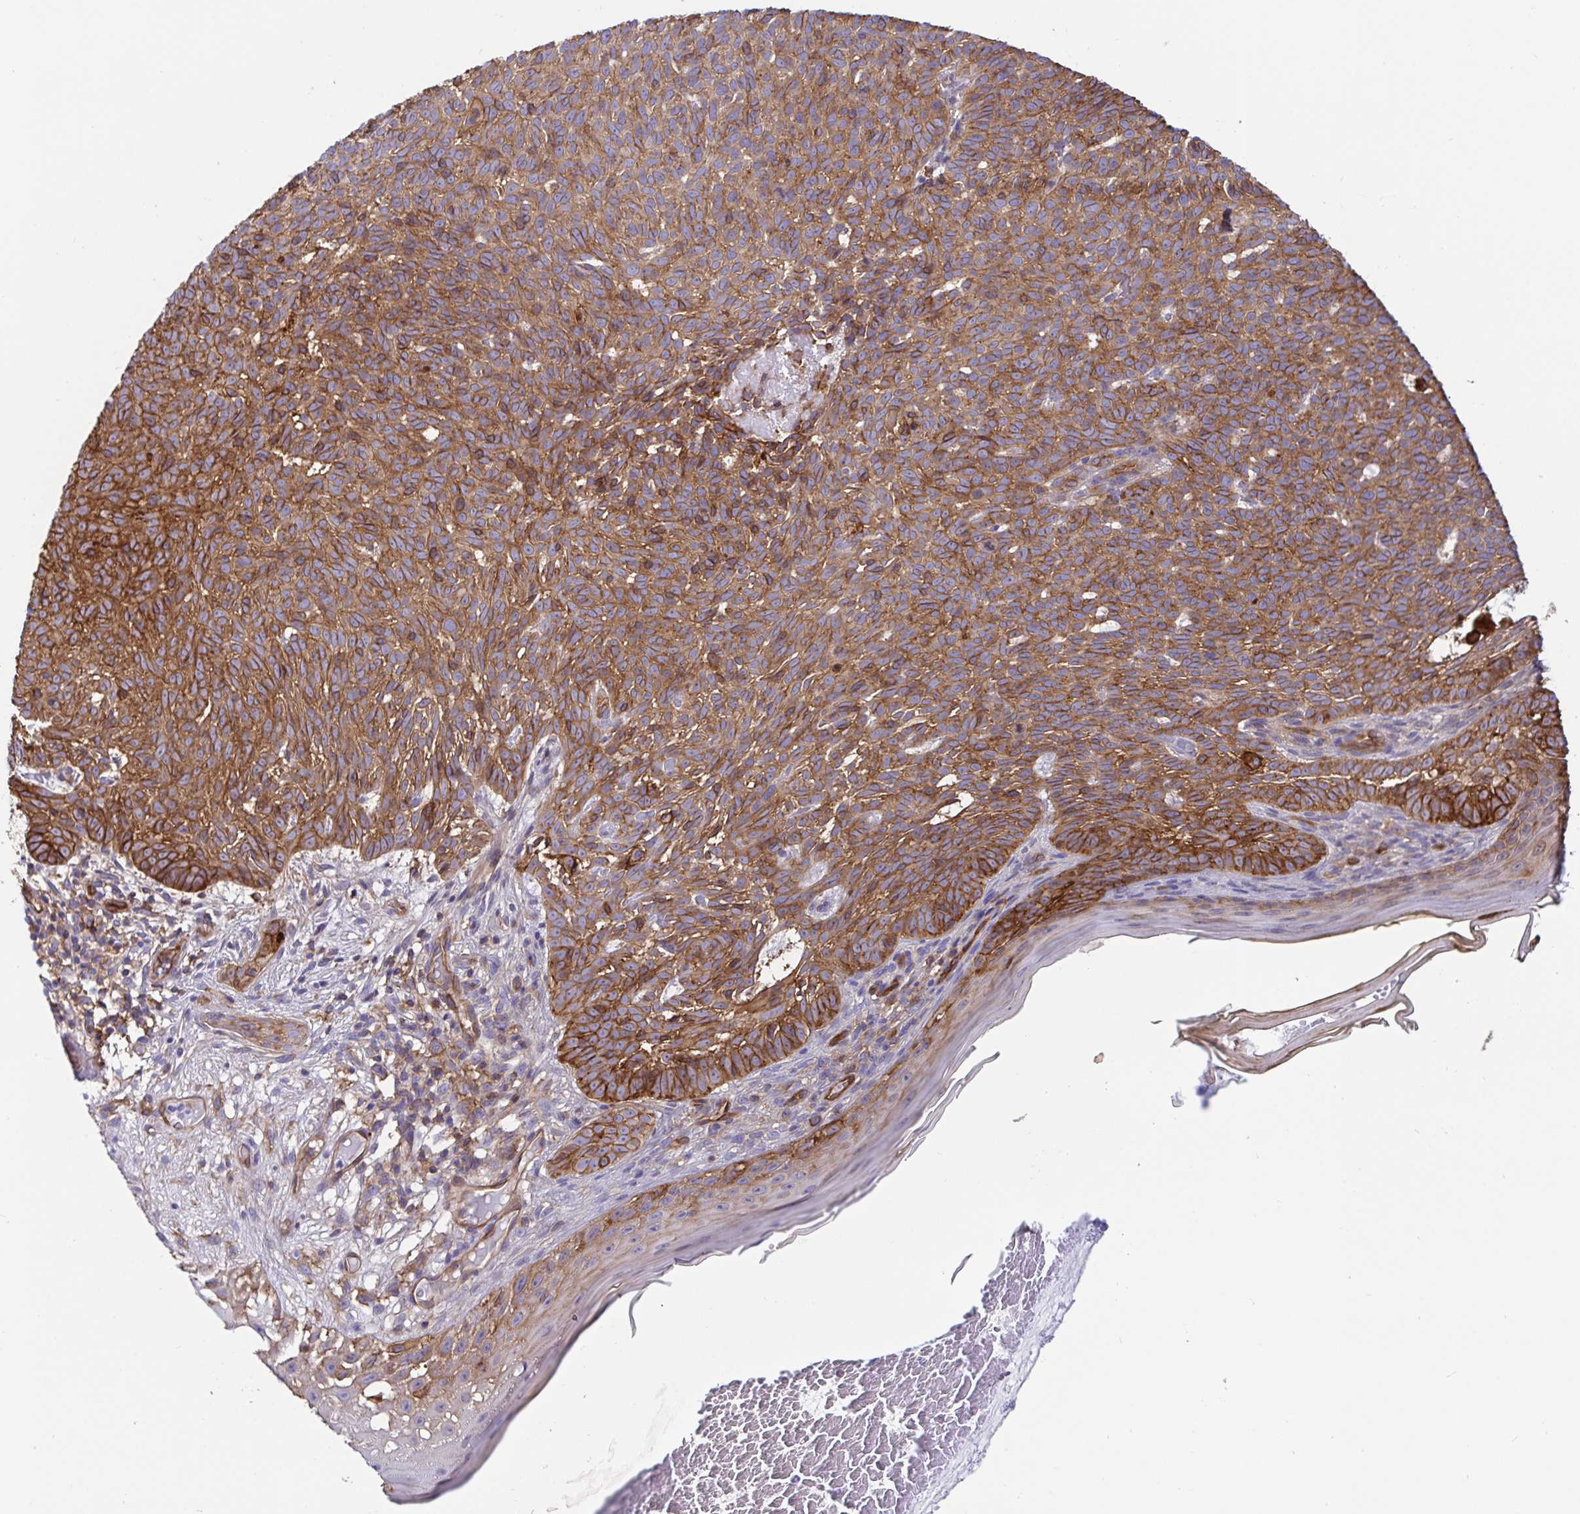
{"staining": {"intensity": "strong", "quantity": ">75%", "location": "cytoplasmic/membranous"}, "tissue": "skin cancer", "cell_type": "Tumor cells", "image_type": "cancer", "snomed": [{"axis": "morphology", "description": "Basal cell carcinoma"}, {"axis": "topography", "description": "Skin"}], "caption": "Tumor cells display high levels of strong cytoplasmic/membranous expression in approximately >75% of cells in skin cancer (basal cell carcinoma).", "gene": "ANXA2", "patient": {"sex": "male", "age": 78}}